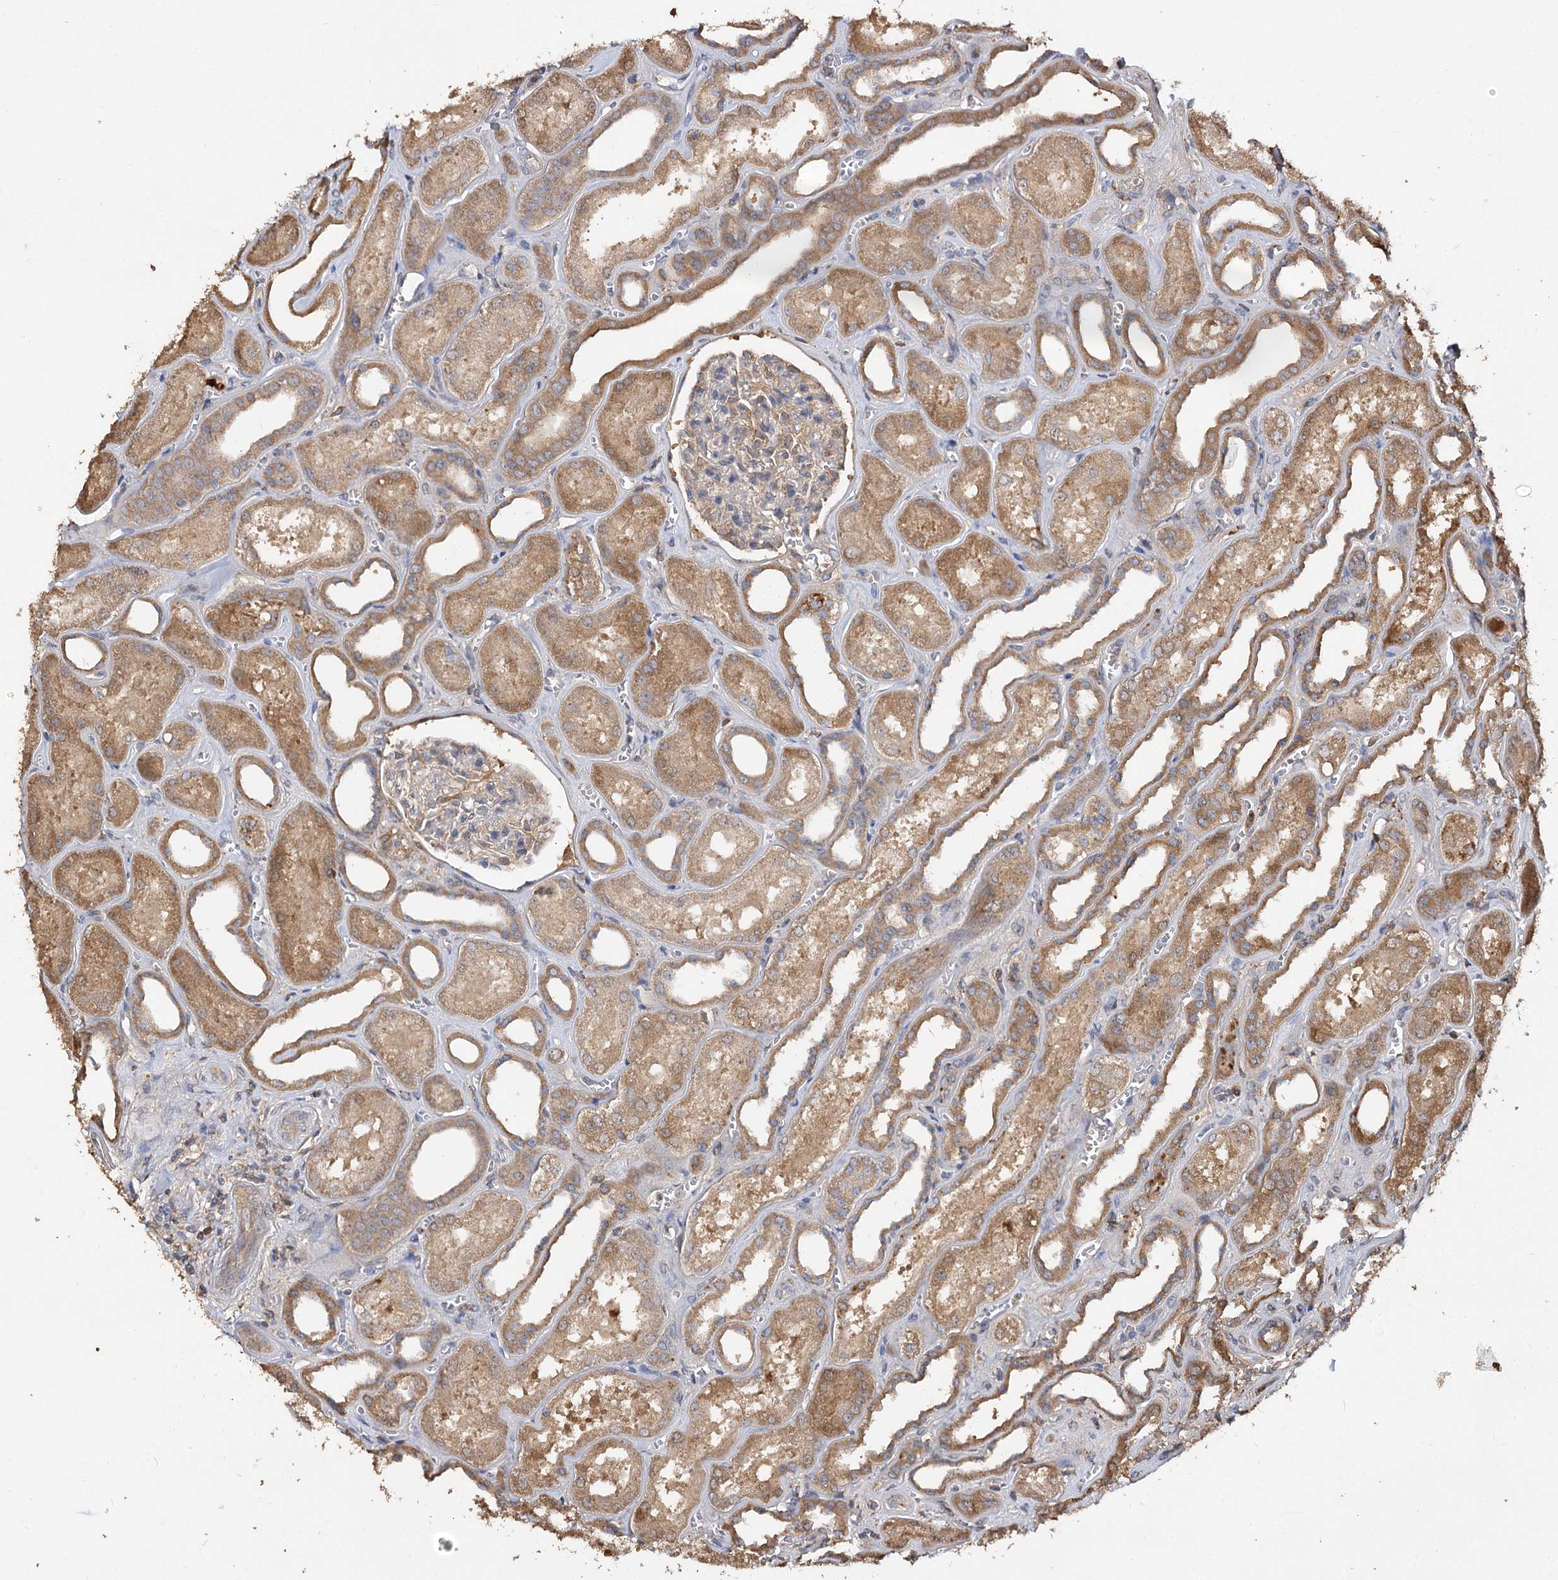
{"staining": {"intensity": "moderate", "quantity": "<25%", "location": "cytoplasmic/membranous"}, "tissue": "kidney", "cell_type": "Cells in glomeruli", "image_type": "normal", "snomed": [{"axis": "morphology", "description": "Normal tissue, NOS"}, {"axis": "morphology", "description": "Adenocarcinoma, NOS"}, {"axis": "topography", "description": "Kidney"}], "caption": "This micrograph demonstrates IHC staining of unremarkable kidney, with low moderate cytoplasmic/membranous expression in about <25% of cells in glomeruli.", "gene": "ARL13A", "patient": {"sex": "female", "age": 68}}